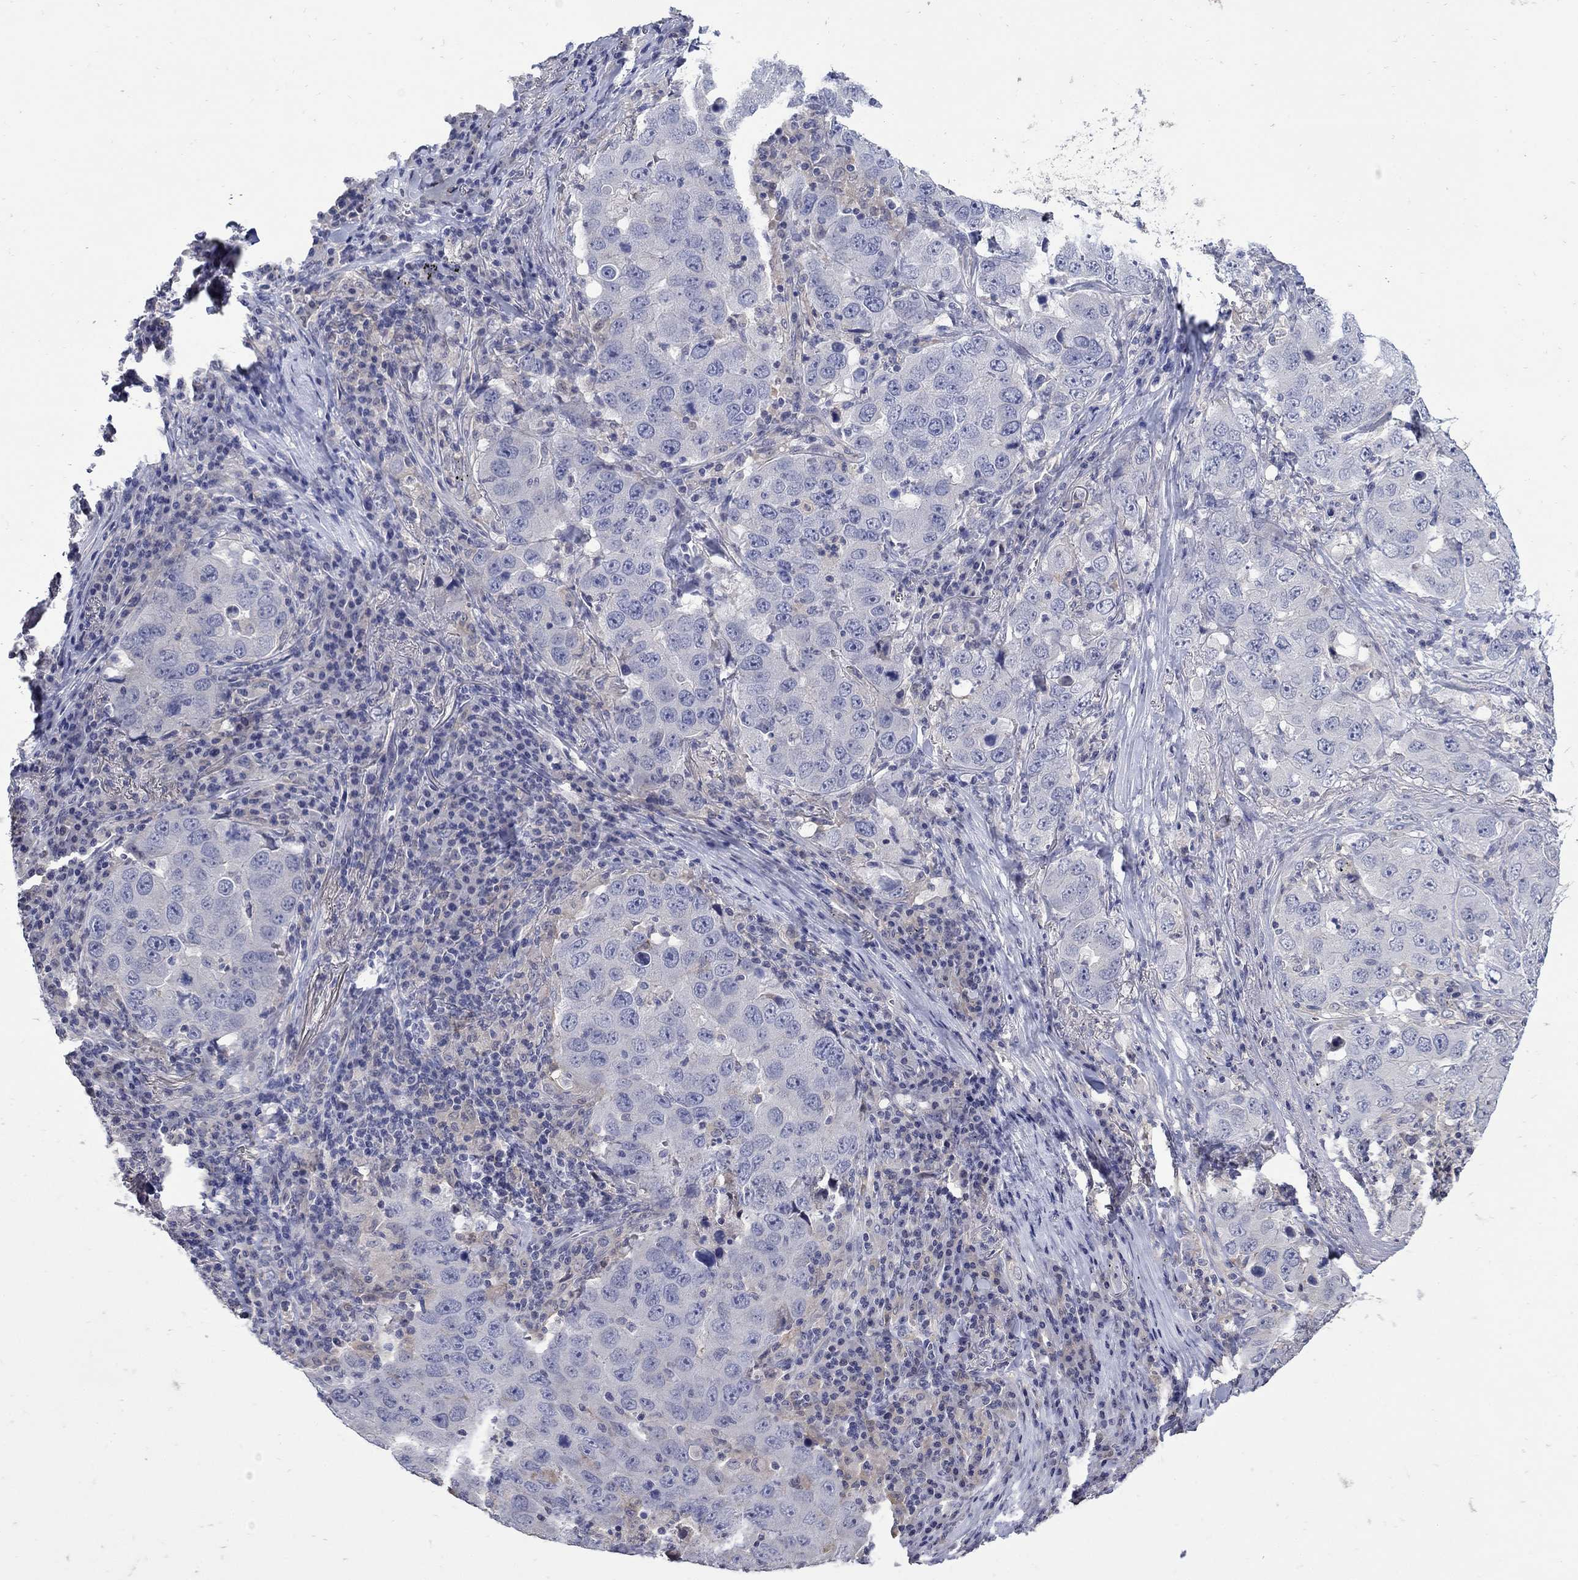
{"staining": {"intensity": "negative", "quantity": "none", "location": "none"}, "tissue": "lung cancer", "cell_type": "Tumor cells", "image_type": "cancer", "snomed": [{"axis": "morphology", "description": "Adenocarcinoma, NOS"}, {"axis": "topography", "description": "Lung"}], "caption": "The histopathology image displays no staining of tumor cells in lung adenocarcinoma.", "gene": "CETN1", "patient": {"sex": "male", "age": 73}}